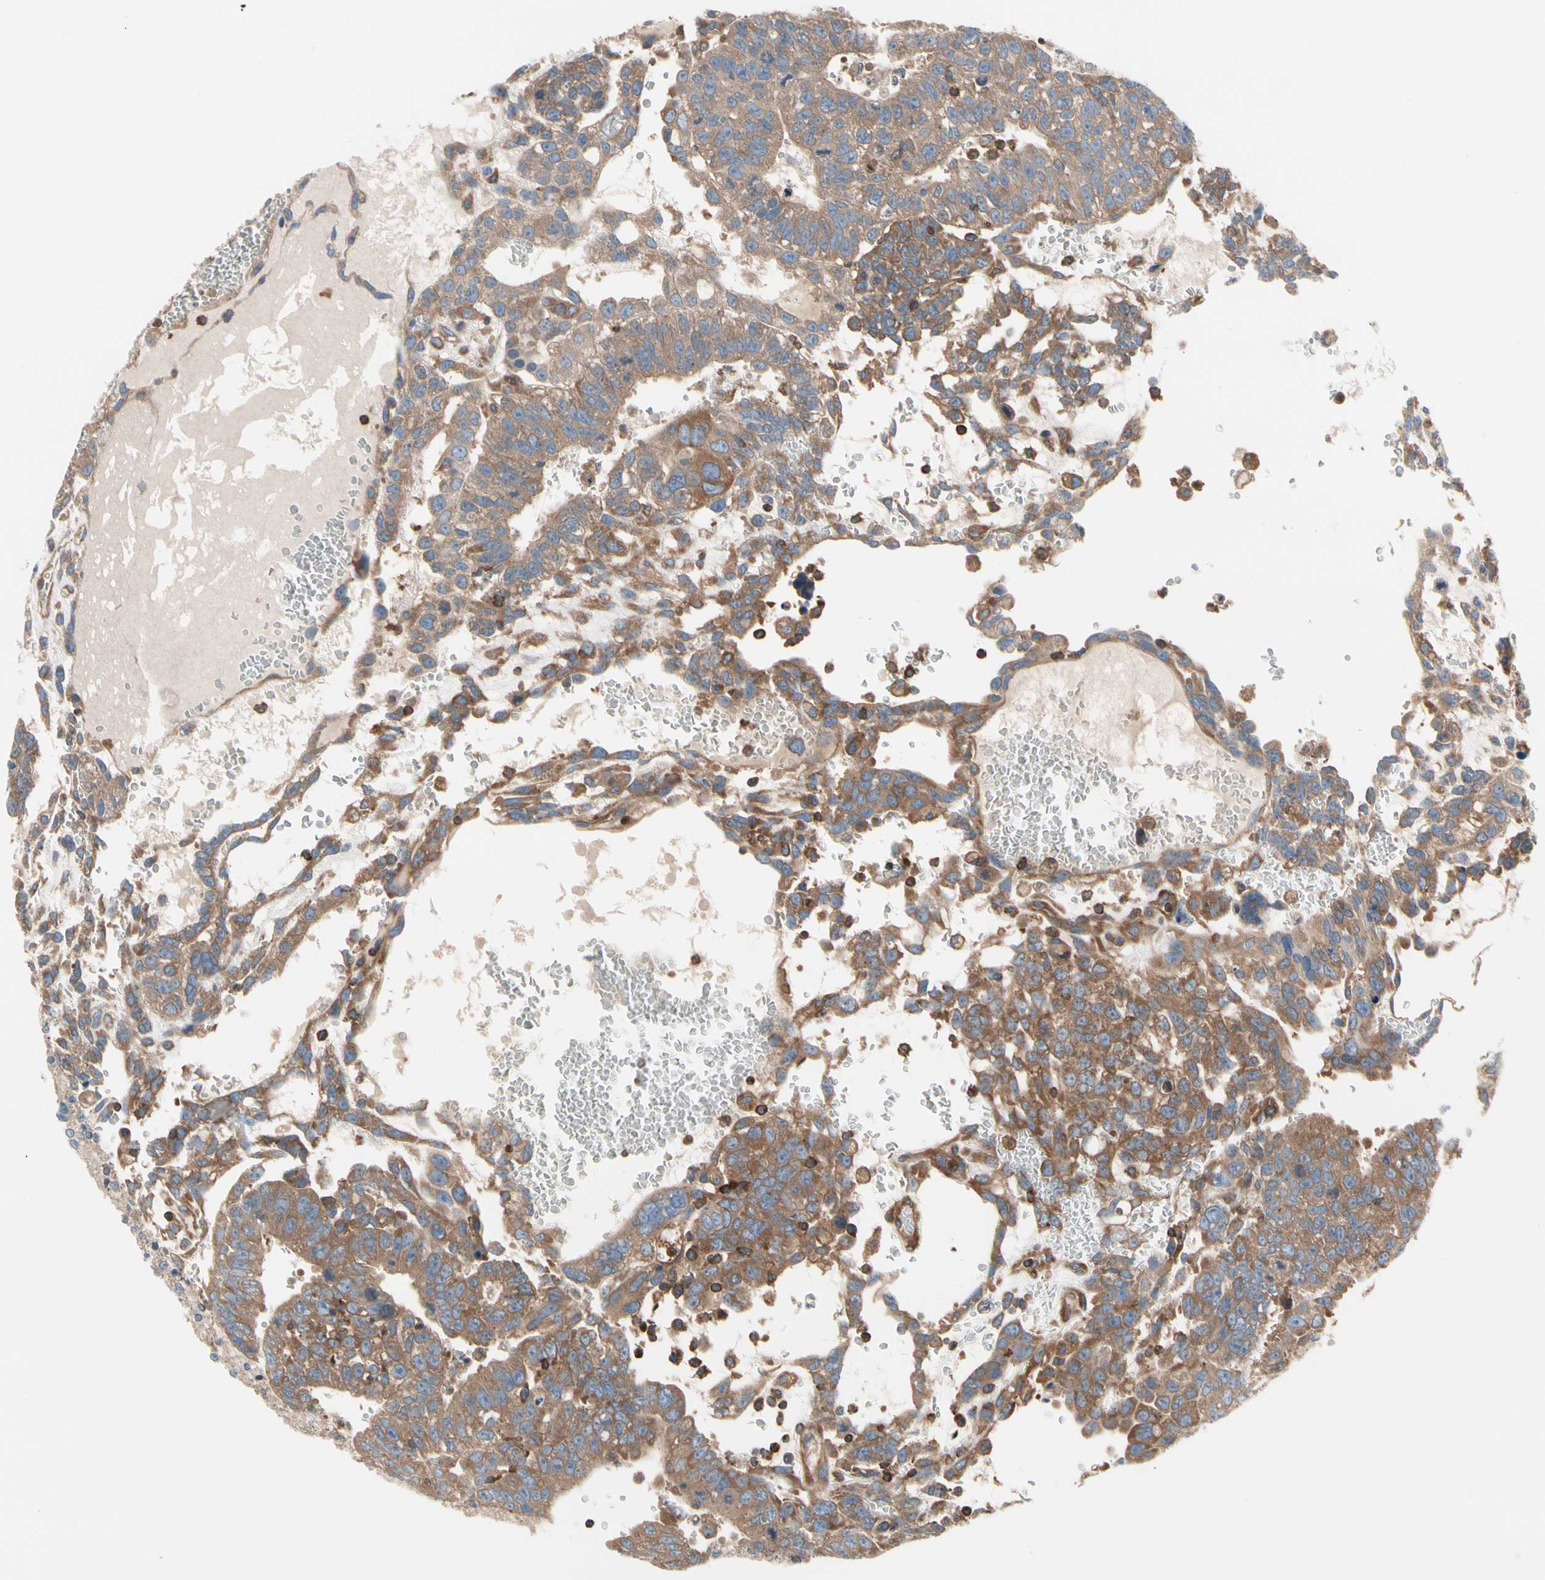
{"staining": {"intensity": "moderate", "quantity": ">75%", "location": "cytoplasmic/membranous"}, "tissue": "testis cancer", "cell_type": "Tumor cells", "image_type": "cancer", "snomed": [{"axis": "morphology", "description": "Seminoma, NOS"}, {"axis": "morphology", "description": "Carcinoma, Embryonal, NOS"}, {"axis": "topography", "description": "Testis"}], "caption": "Testis embryonal carcinoma stained with a protein marker demonstrates moderate staining in tumor cells.", "gene": "ROCK1", "patient": {"sex": "male", "age": 52}}